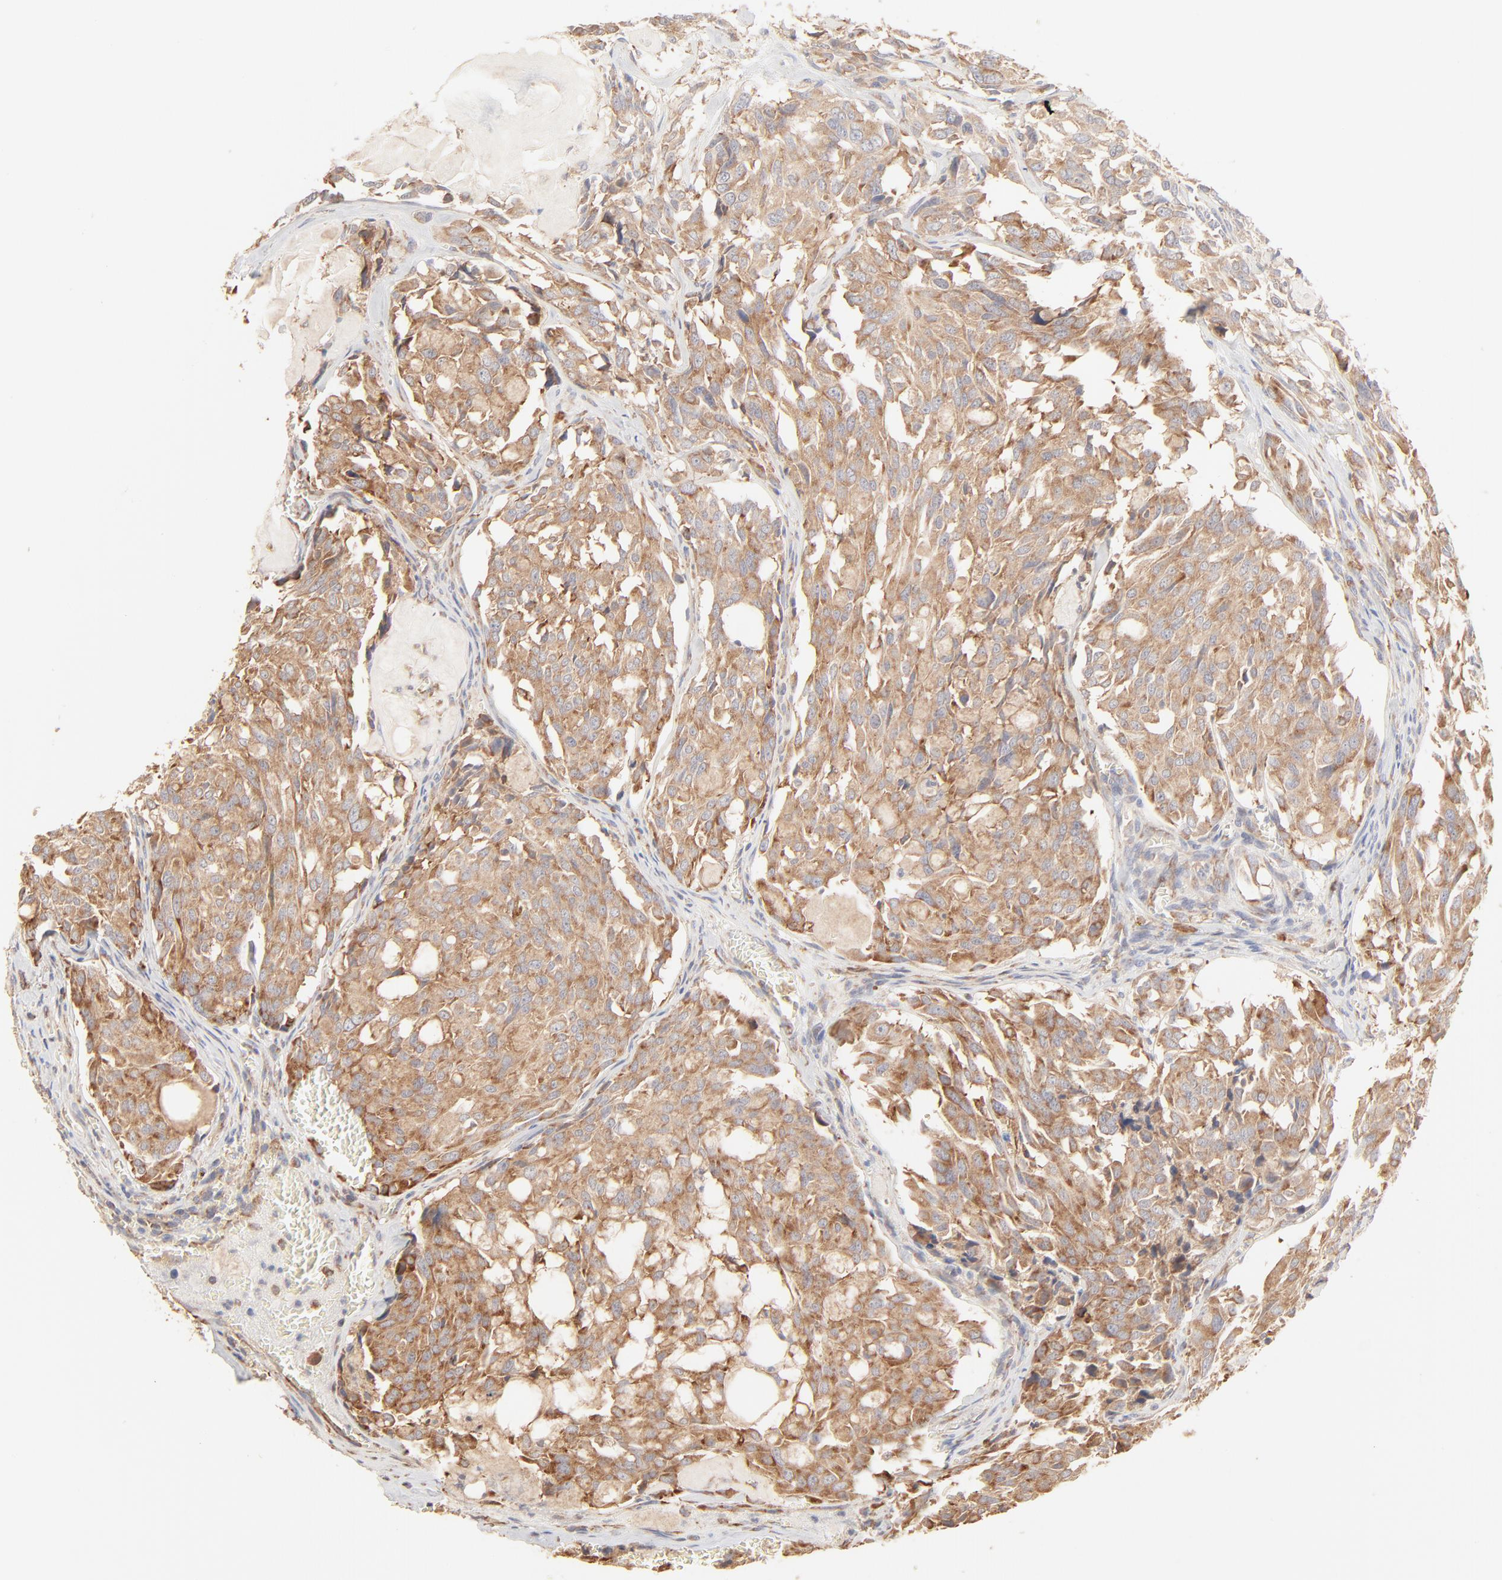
{"staining": {"intensity": "weak", "quantity": ">75%", "location": "cytoplasmic/membranous"}, "tissue": "thyroid cancer", "cell_type": "Tumor cells", "image_type": "cancer", "snomed": [{"axis": "morphology", "description": "Carcinoma, NOS"}, {"axis": "morphology", "description": "Carcinoid, malignant, NOS"}, {"axis": "topography", "description": "Thyroid gland"}], "caption": "A high-resolution histopathology image shows IHC staining of thyroid cancer, which shows weak cytoplasmic/membranous expression in approximately >75% of tumor cells. (DAB (3,3'-diaminobenzidine) IHC, brown staining for protein, blue staining for nuclei).", "gene": "RPS20", "patient": {"sex": "male", "age": 33}}